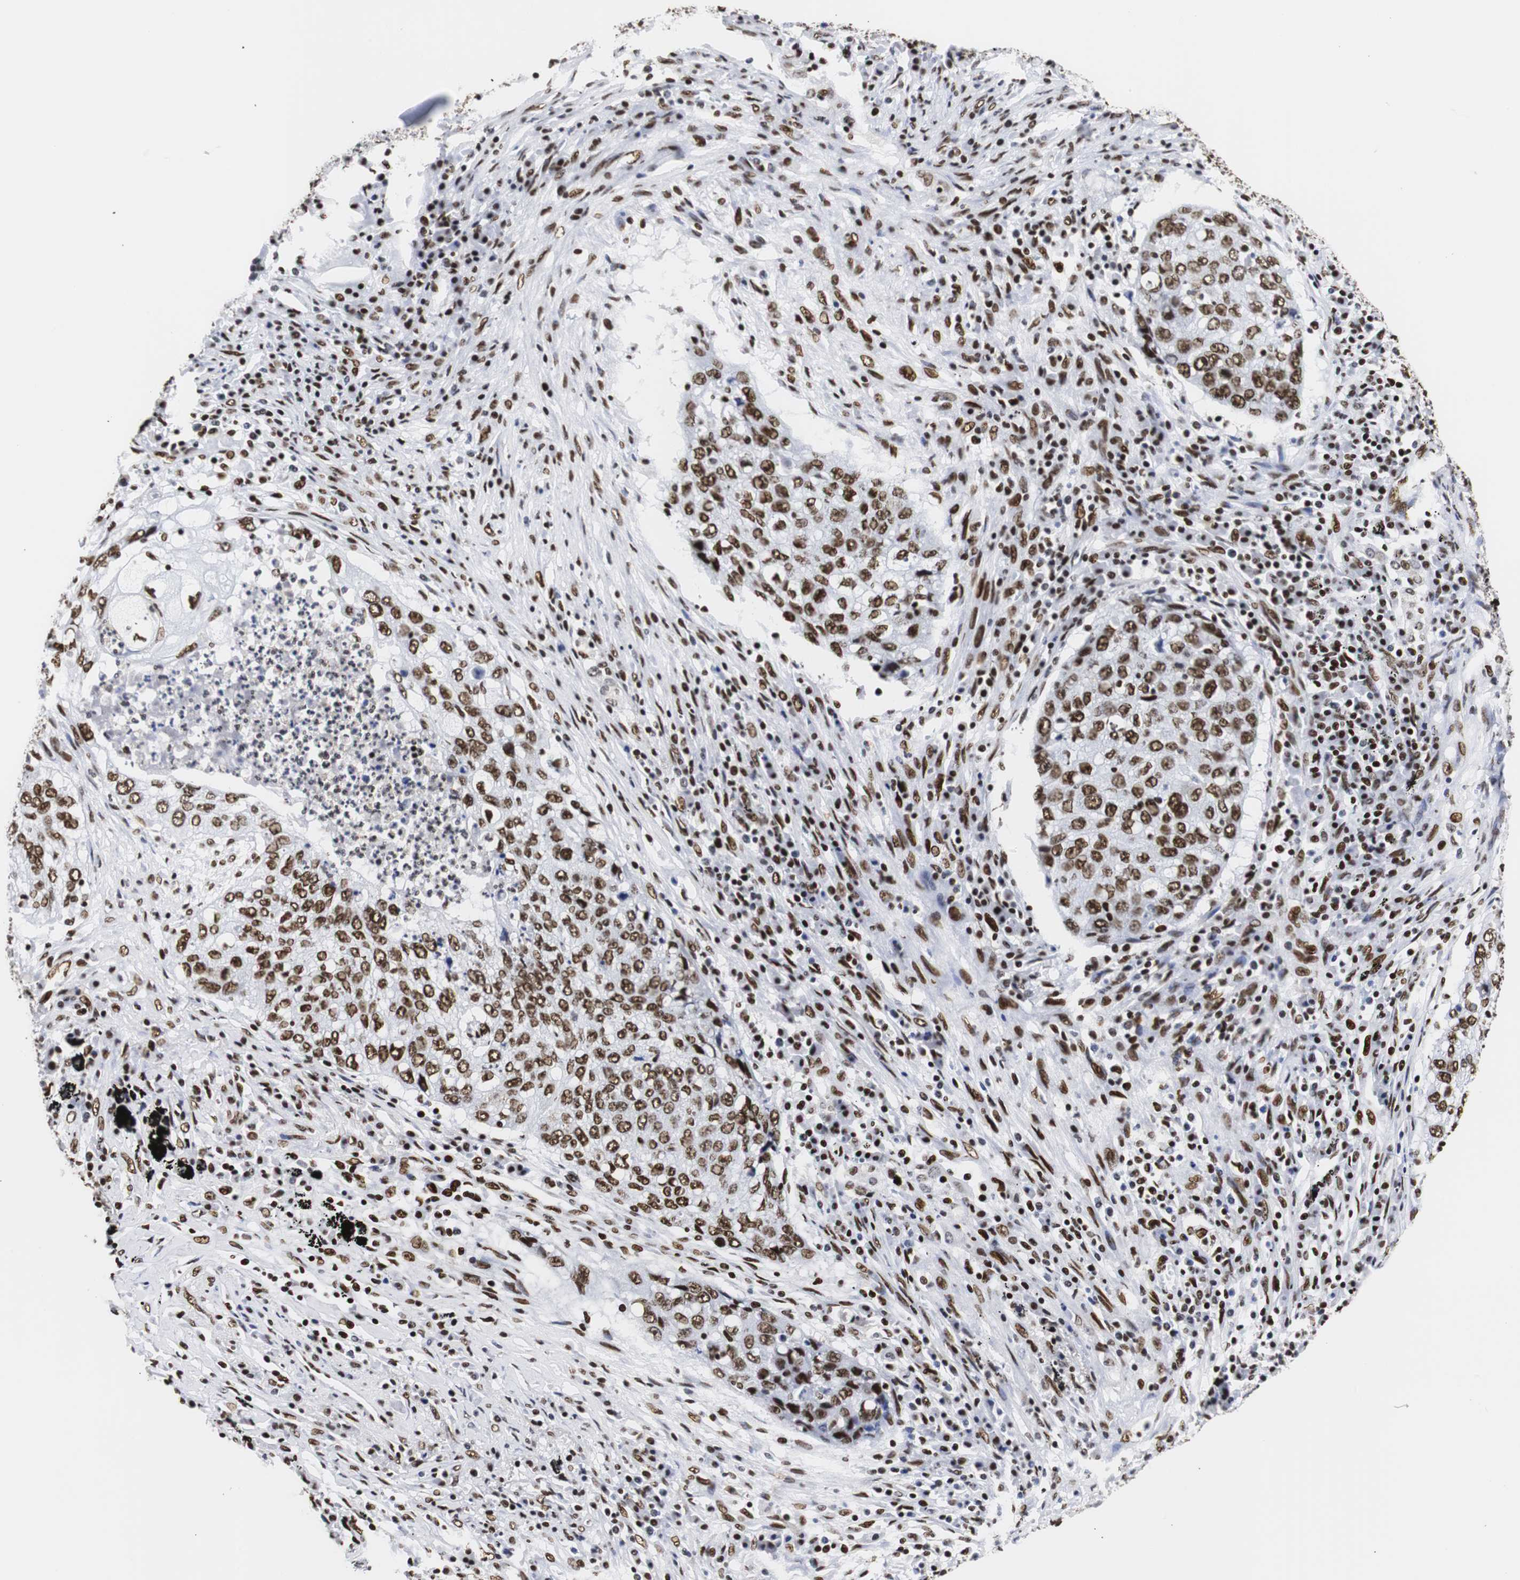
{"staining": {"intensity": "strong", "quantity": ">75%", "location": "nuclear"}, "tissue": "lung cancer", "cell_type": "Tumor cells", "image_type": "cancer", "snomed": [{"axis": "morphology", "description": "Squamous cell carcinoma, NOS"}, {"axis": "topography", "description": "Lung"}], "caption": "A photomicrograph of lung cancer stained for a protein displays strong nuclear brown staining in tumor cells. (DAB (3,3'-diaminobenzidine) IHC with brightfield microscopy, high magnification).", "gene": "HNRNPH2", "patient": {"sex": "female", "age": 63}}